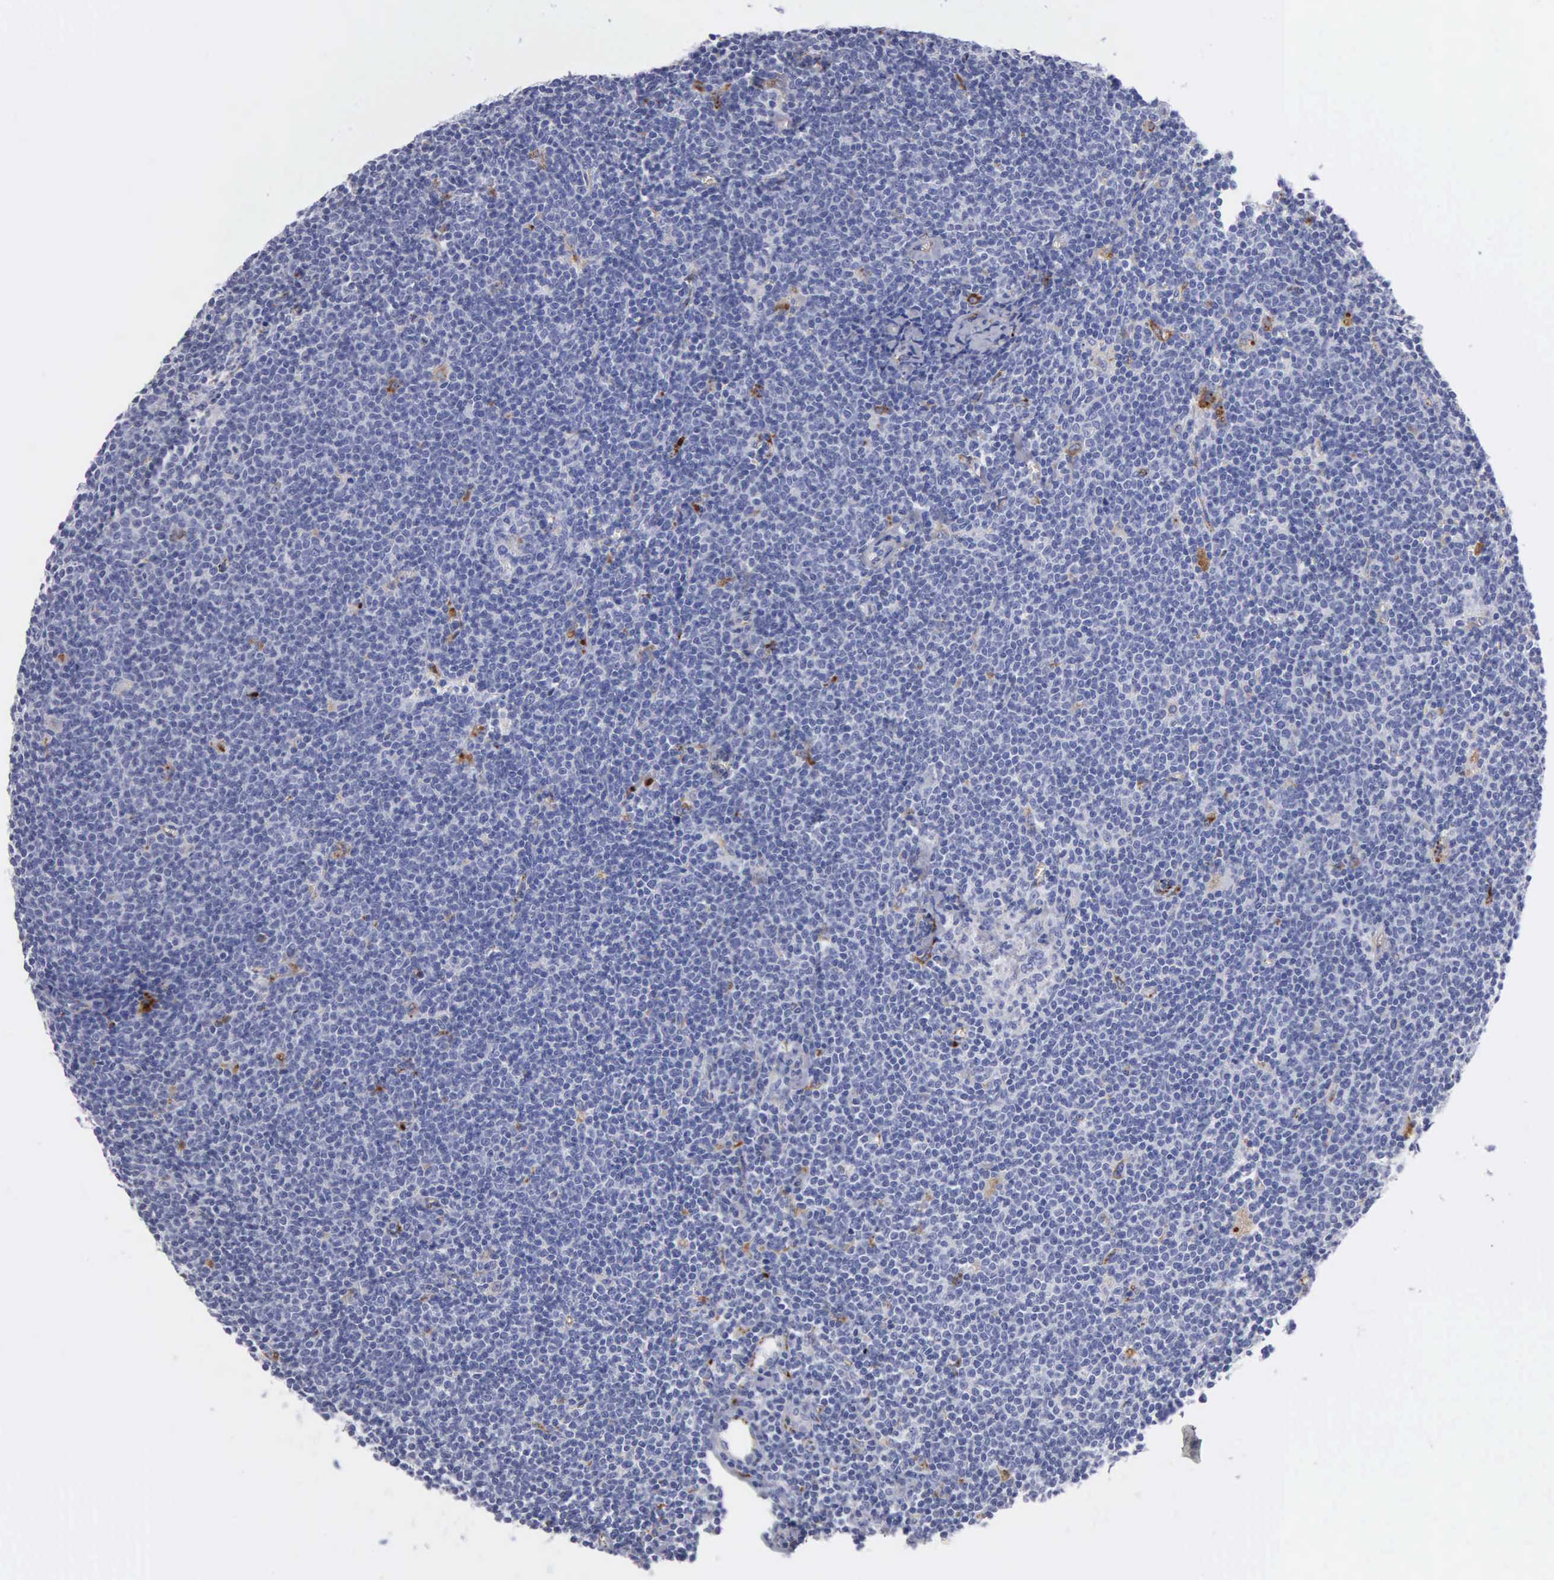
{"staining": {"intensity": "negative", "quantity": "none", "location": "none"}, "tissue": "lymphoma", "cell_type": "Tumor cells", "image_type": "cancer", "snomed": [{"axis": "morphology", "description": "Malignant lymphoma, non-Hodgkin's type, Low grade"}, {"axis": "topography", "description": "Lymph node"}], "caption": "IHC of lymphoma reveals no staining in tumor cells.", "gene": "CTSL", "patient": {"sex": "male", "age": 65}}